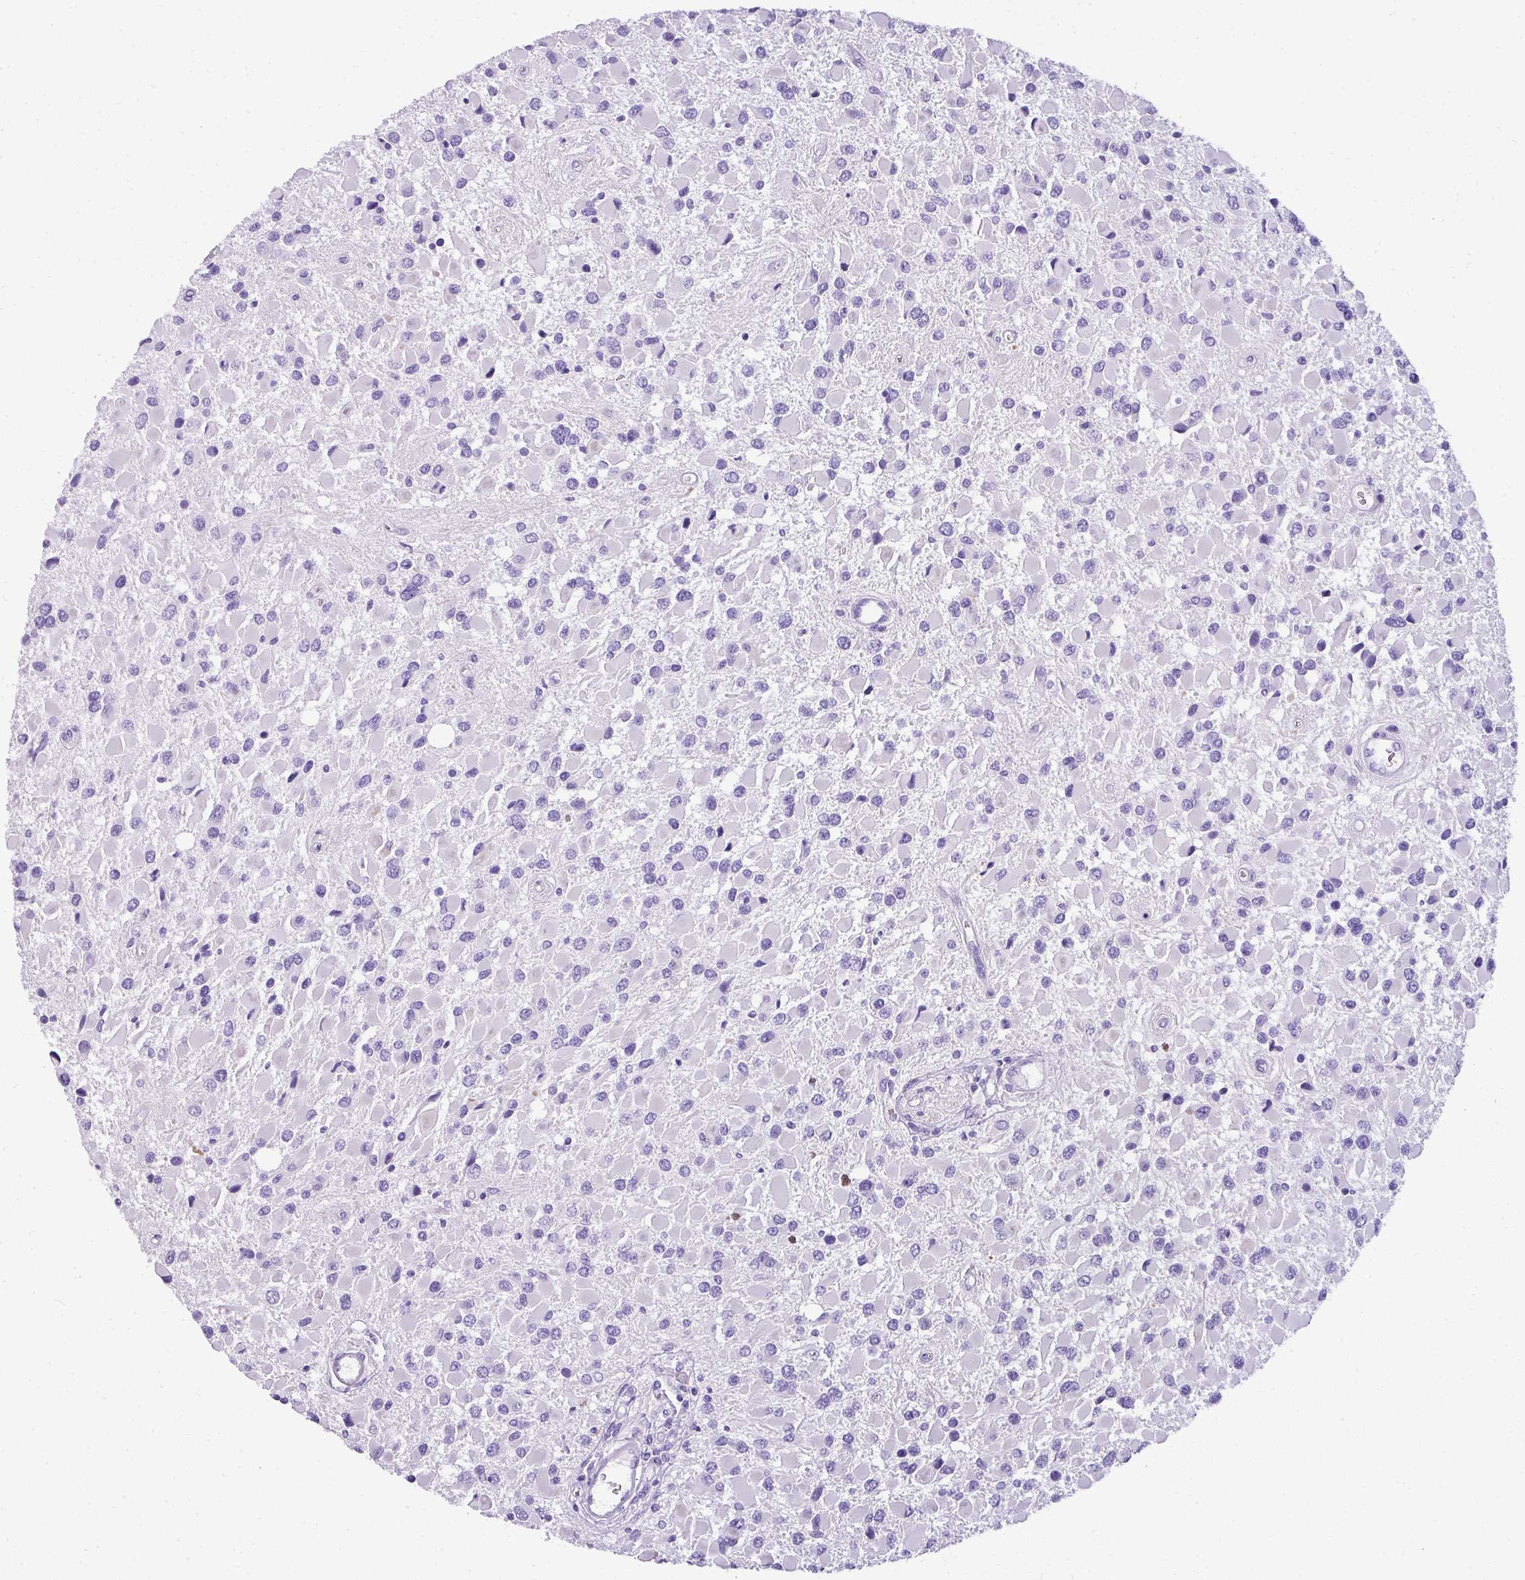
{"staining": {"intensity": "negative", "quantity": "none", "location": "none"}, "tissue": "glioma", "cell_type": "Tumor cells", "image_type": "cancer", "snomed": [{"axis": "morphology", "description": "Glioma, malignant, High grade"}, {"axis": "topography", "description": "Brain"}], "caption": "Histopathology image shows no significant protein expression in tumor cells of malignant glioma (high-grade).", "gene": "MUC21", "patient": {"sex": "male", "age": 53}}